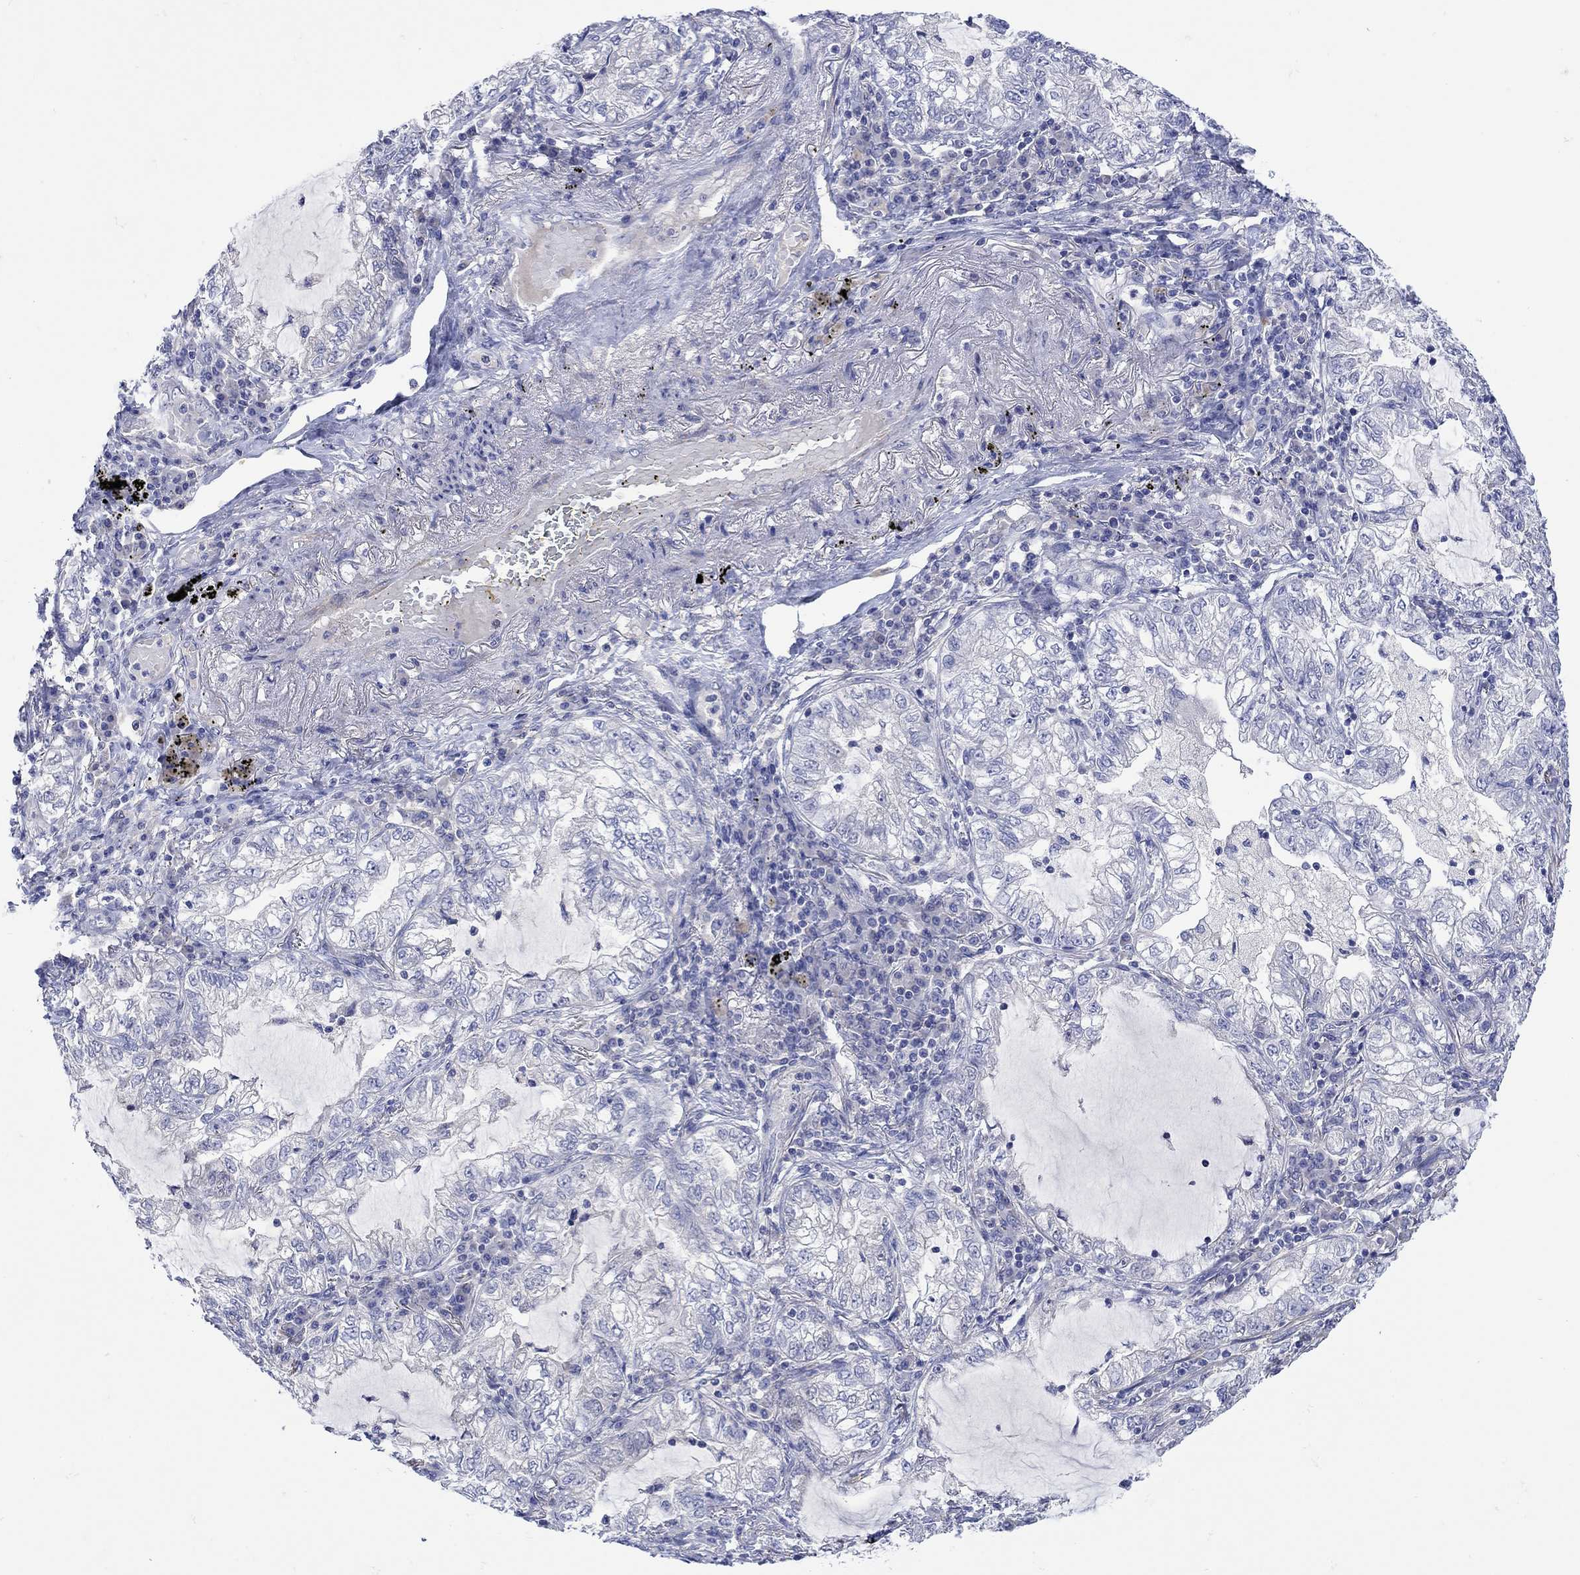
{"staining": {"intensity": "negative", "quantity": "none", "location": "none"}, "tissue": "lung cancer", "cell_type": "Tumor cells", "image_type": "cancer", "snomed": [{"axis": "morphology", "description": "Adenocarcinoma, NOS"}, {"axis": "topography", "description": "Lung"}], "caption": "An IHC histopathology image of lung cancer is shown. There is no staining in tumor cells of lung cancer.", "gene": "MSI1", "patient": {"sex": "female", "age": 73}}